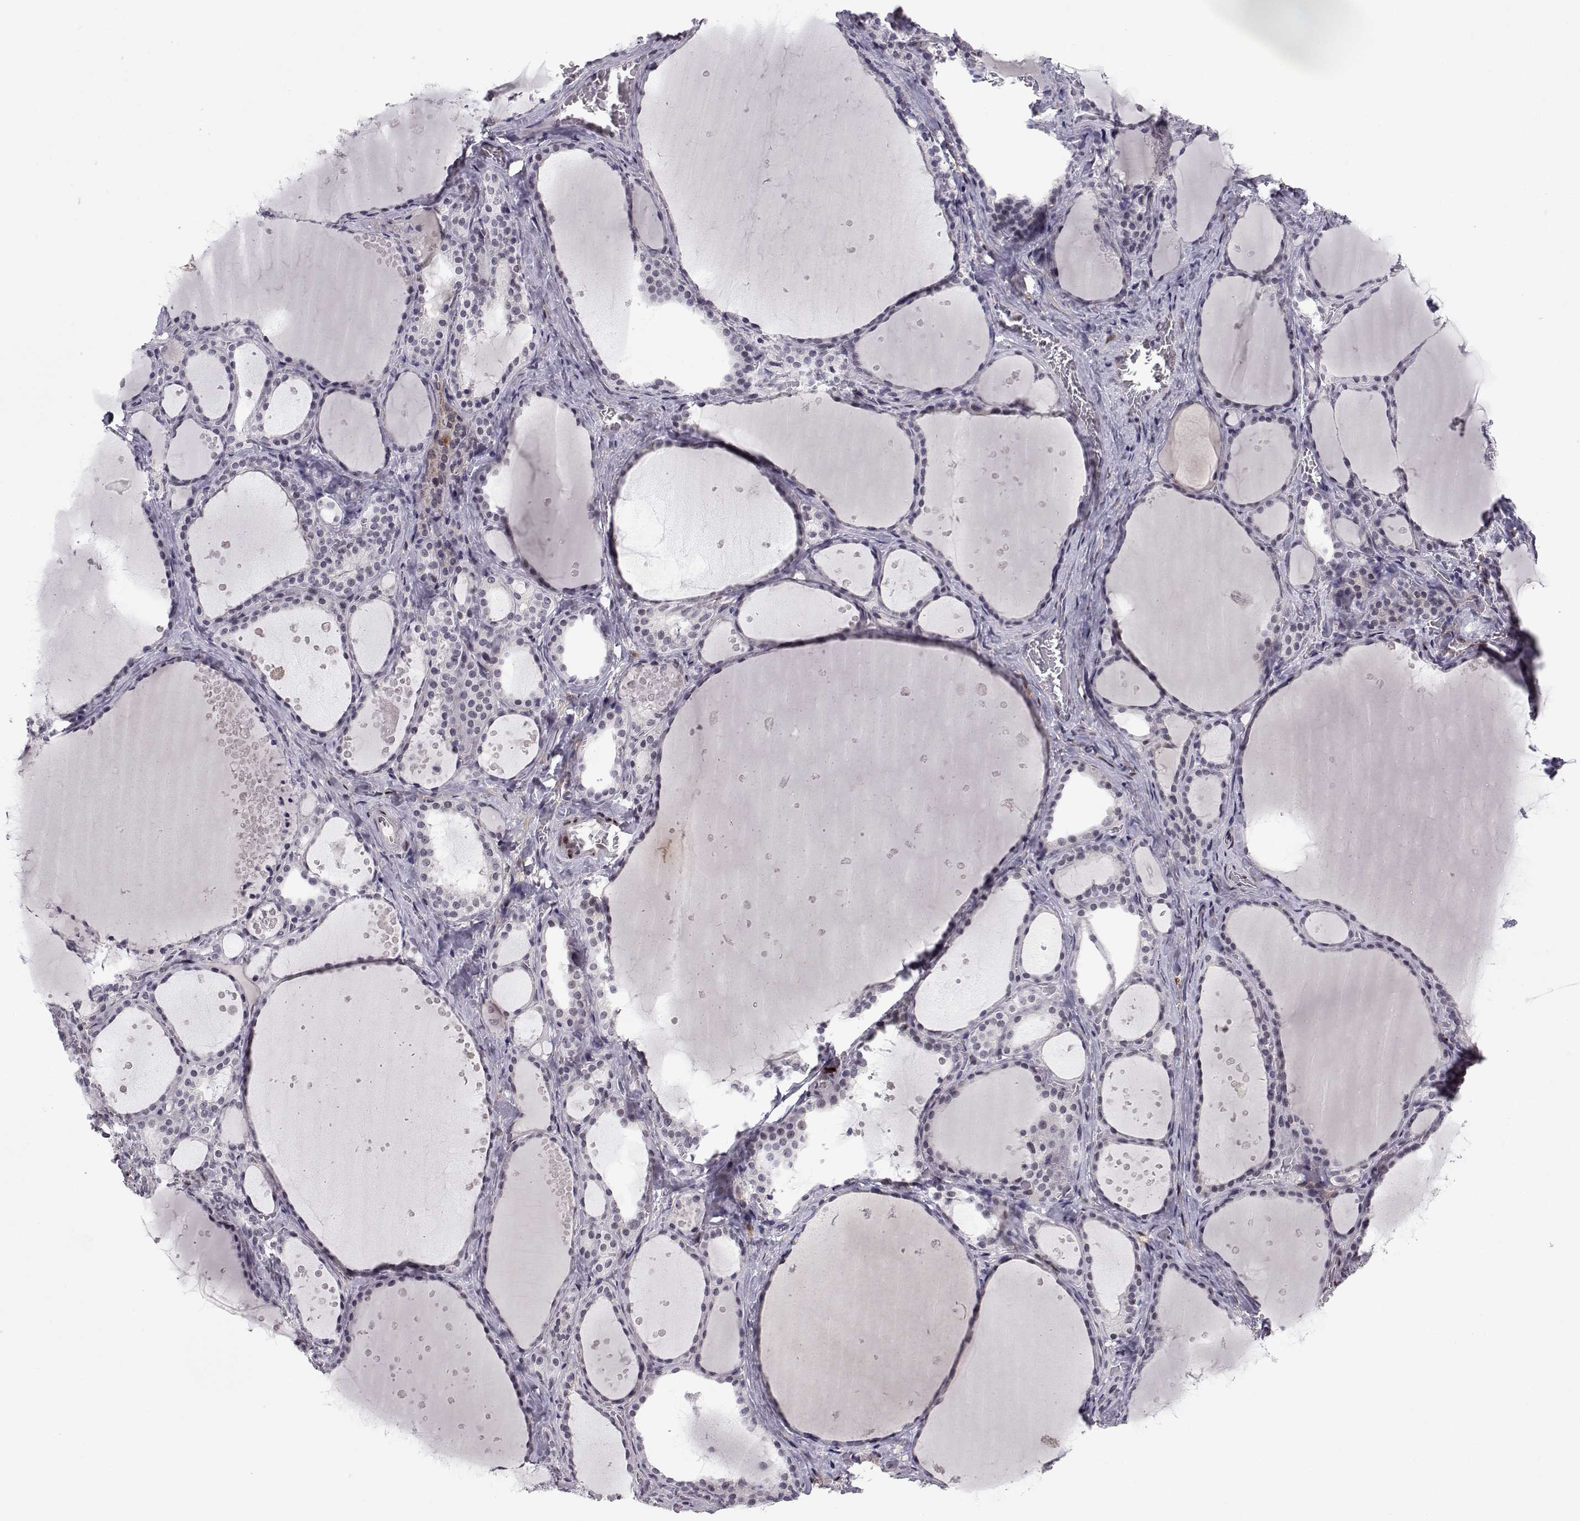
{"staining": {"intensity": "negative", "quantity": "none", "location": "none"}, "tissue": "thyroid gland", "cell_type": "Glandular cells", "image_type": "normal", "snomed": [{"axis": "morphology", "description": "Normal tissue, NOS"}, {"axis": "topography", "description": "Thyroid gland"}], "caption": "This is a photomicrograph of IHC staining of normal thyroid gland, which shows no expression in glandular cells. (DAB immunohistochemistry, high magnification).", "gene": "RBM24", "patient": {"sex": "male", "age": 63}}